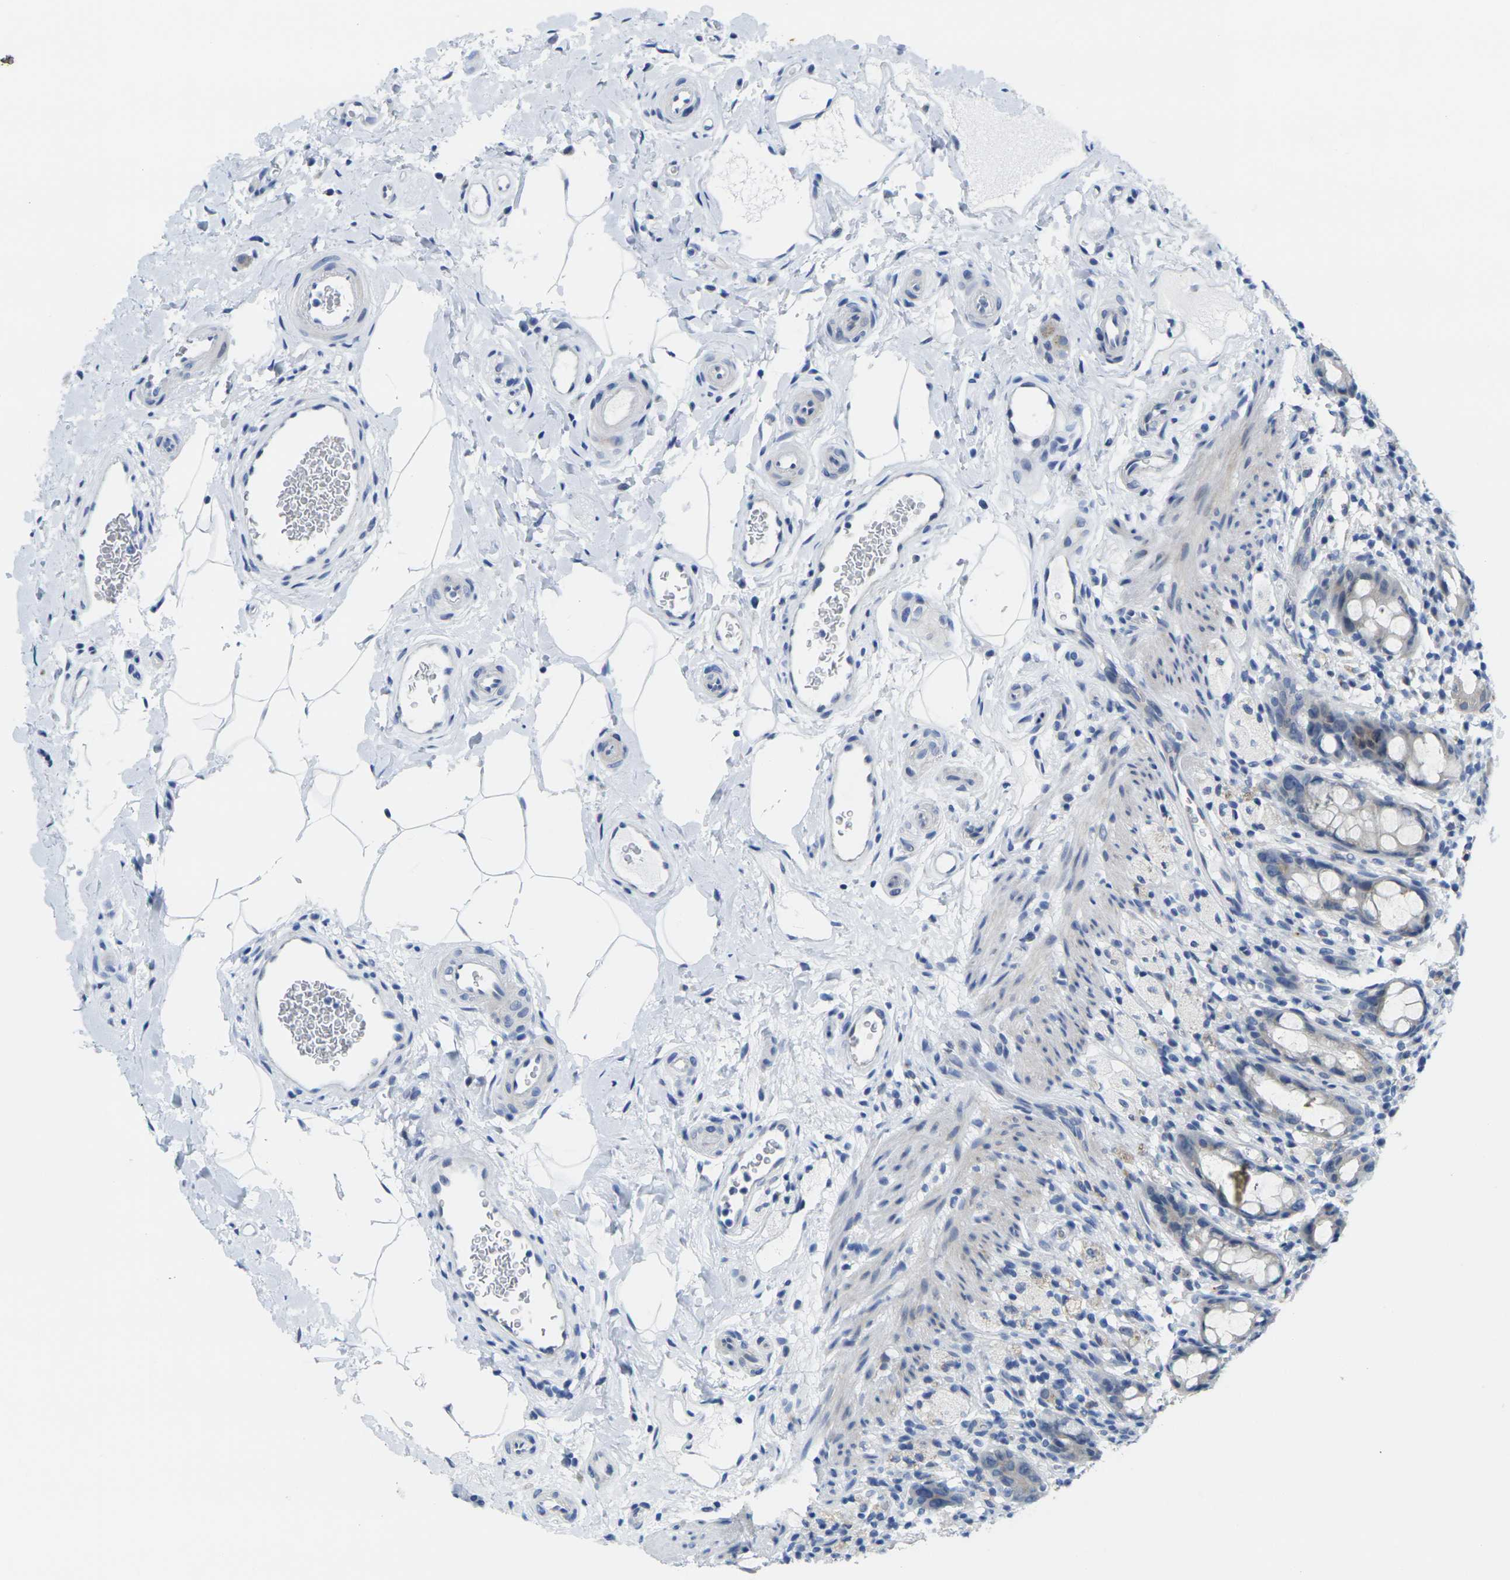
{"staining": {"intensity": "moderate", "quantity": "<25%", "location": "cytoplasmic/membranous"}, "tissue": "rectum", "cell_type": "Glandular cells", "image_type": "normal", "snomed": [{"axis": "morphology", "description": "Normal tissue, NOS"}, {"axis": "topography", "description": "Rectum"}], "caption": "This is a photomicrograph of immunohistochemistry (IHC) staining of unremarkable rectum, which shows moderate staining in the cytoplasmic/membranous of glandular cells.", "gene": "CRK", "patient": {"sex": "male", "age": 44}}